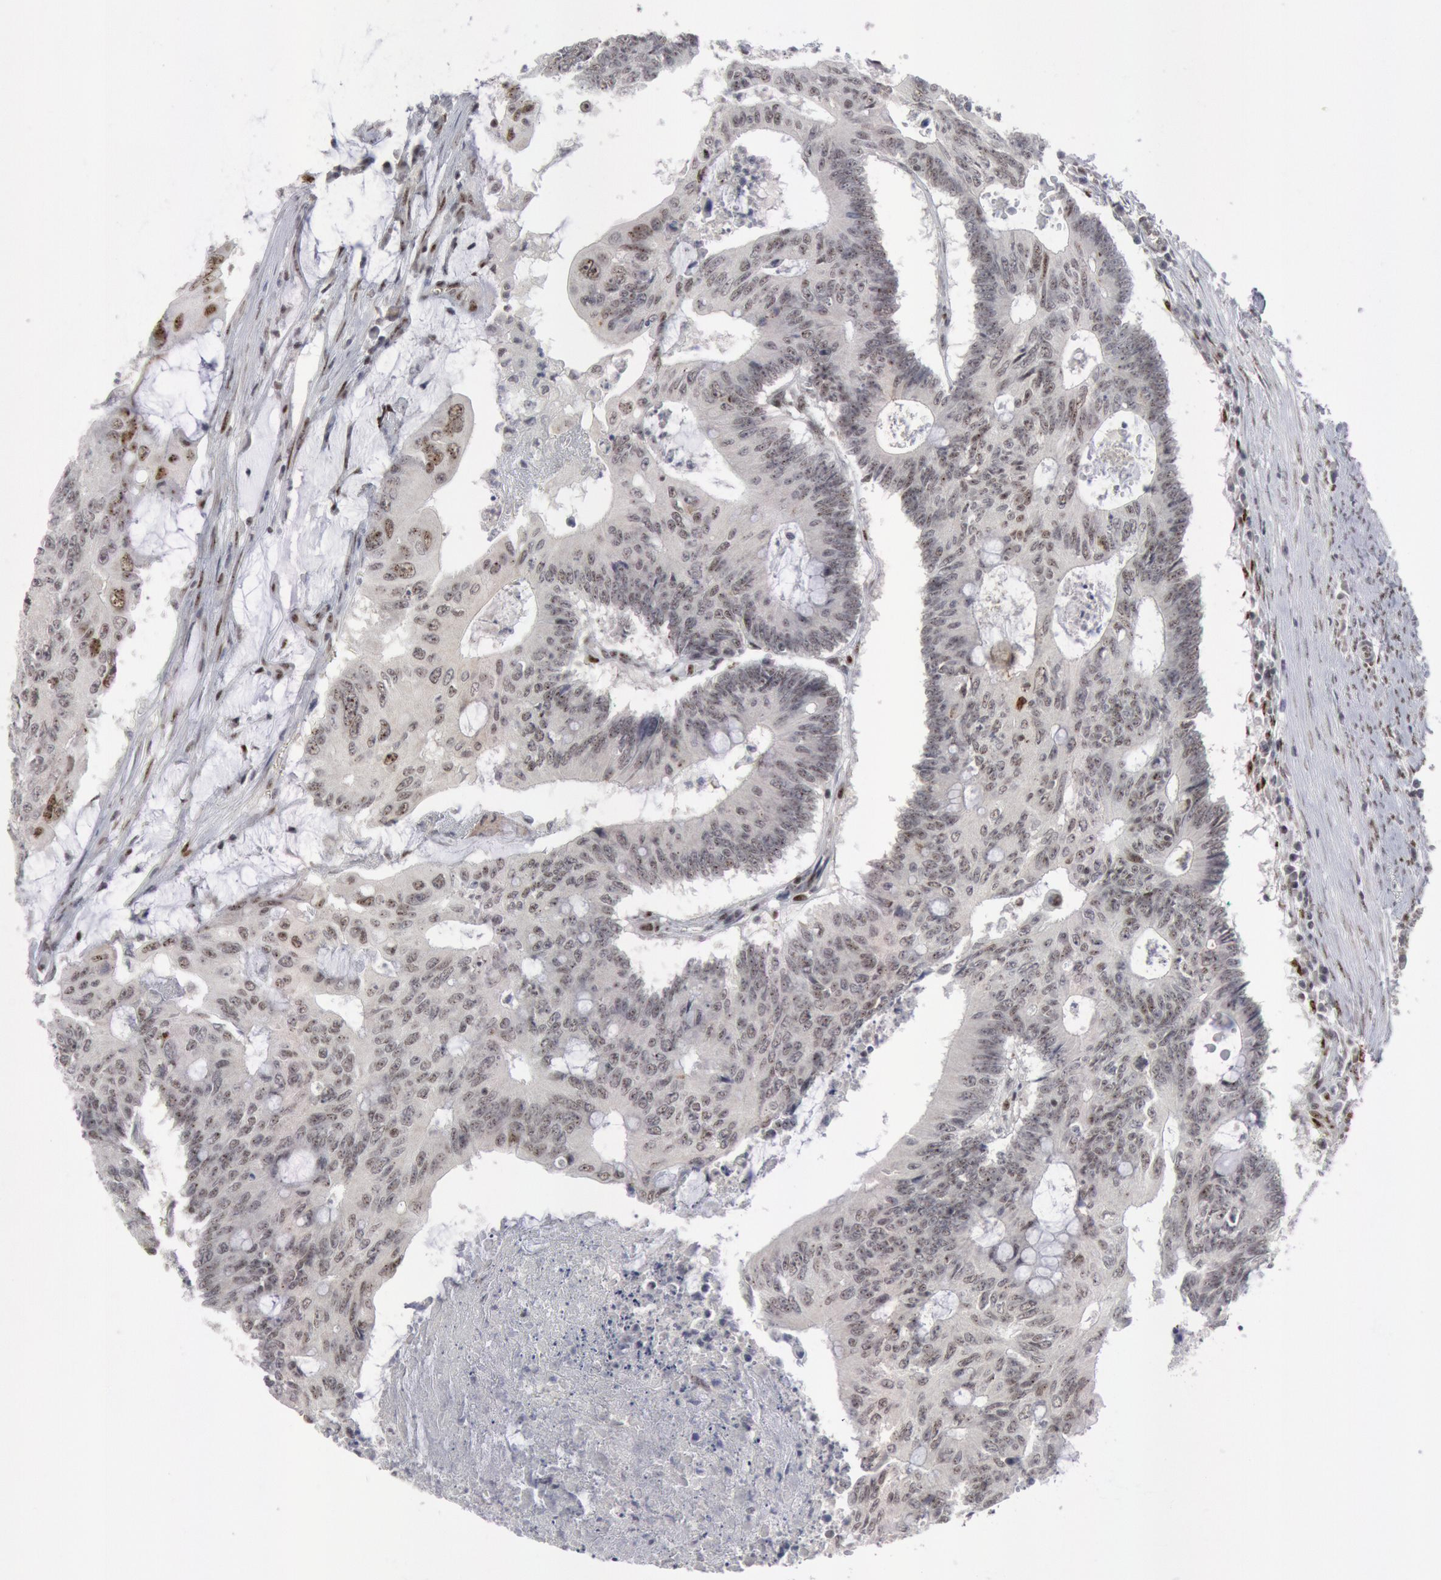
{"staining": {"intensity": "weak", "quantity": "<25%", "location": "nuclear"}, "tissue": "colorectal cancer", "cell_type": "Tumor cells", "image_type": "cancer", "snomed": [{"axis": "morphology", "description": "Adenocarcinoma, NOS"}, {"axis": "topography", "description": "Colon"}], "caption": "A histopathology image of human adenocarcinoma (colorectal) is negative for staining in tumor cells. Nuclei are stained in blue.", "gene": "FOXO1", "patient": {"sex": "male", "age": 65}}